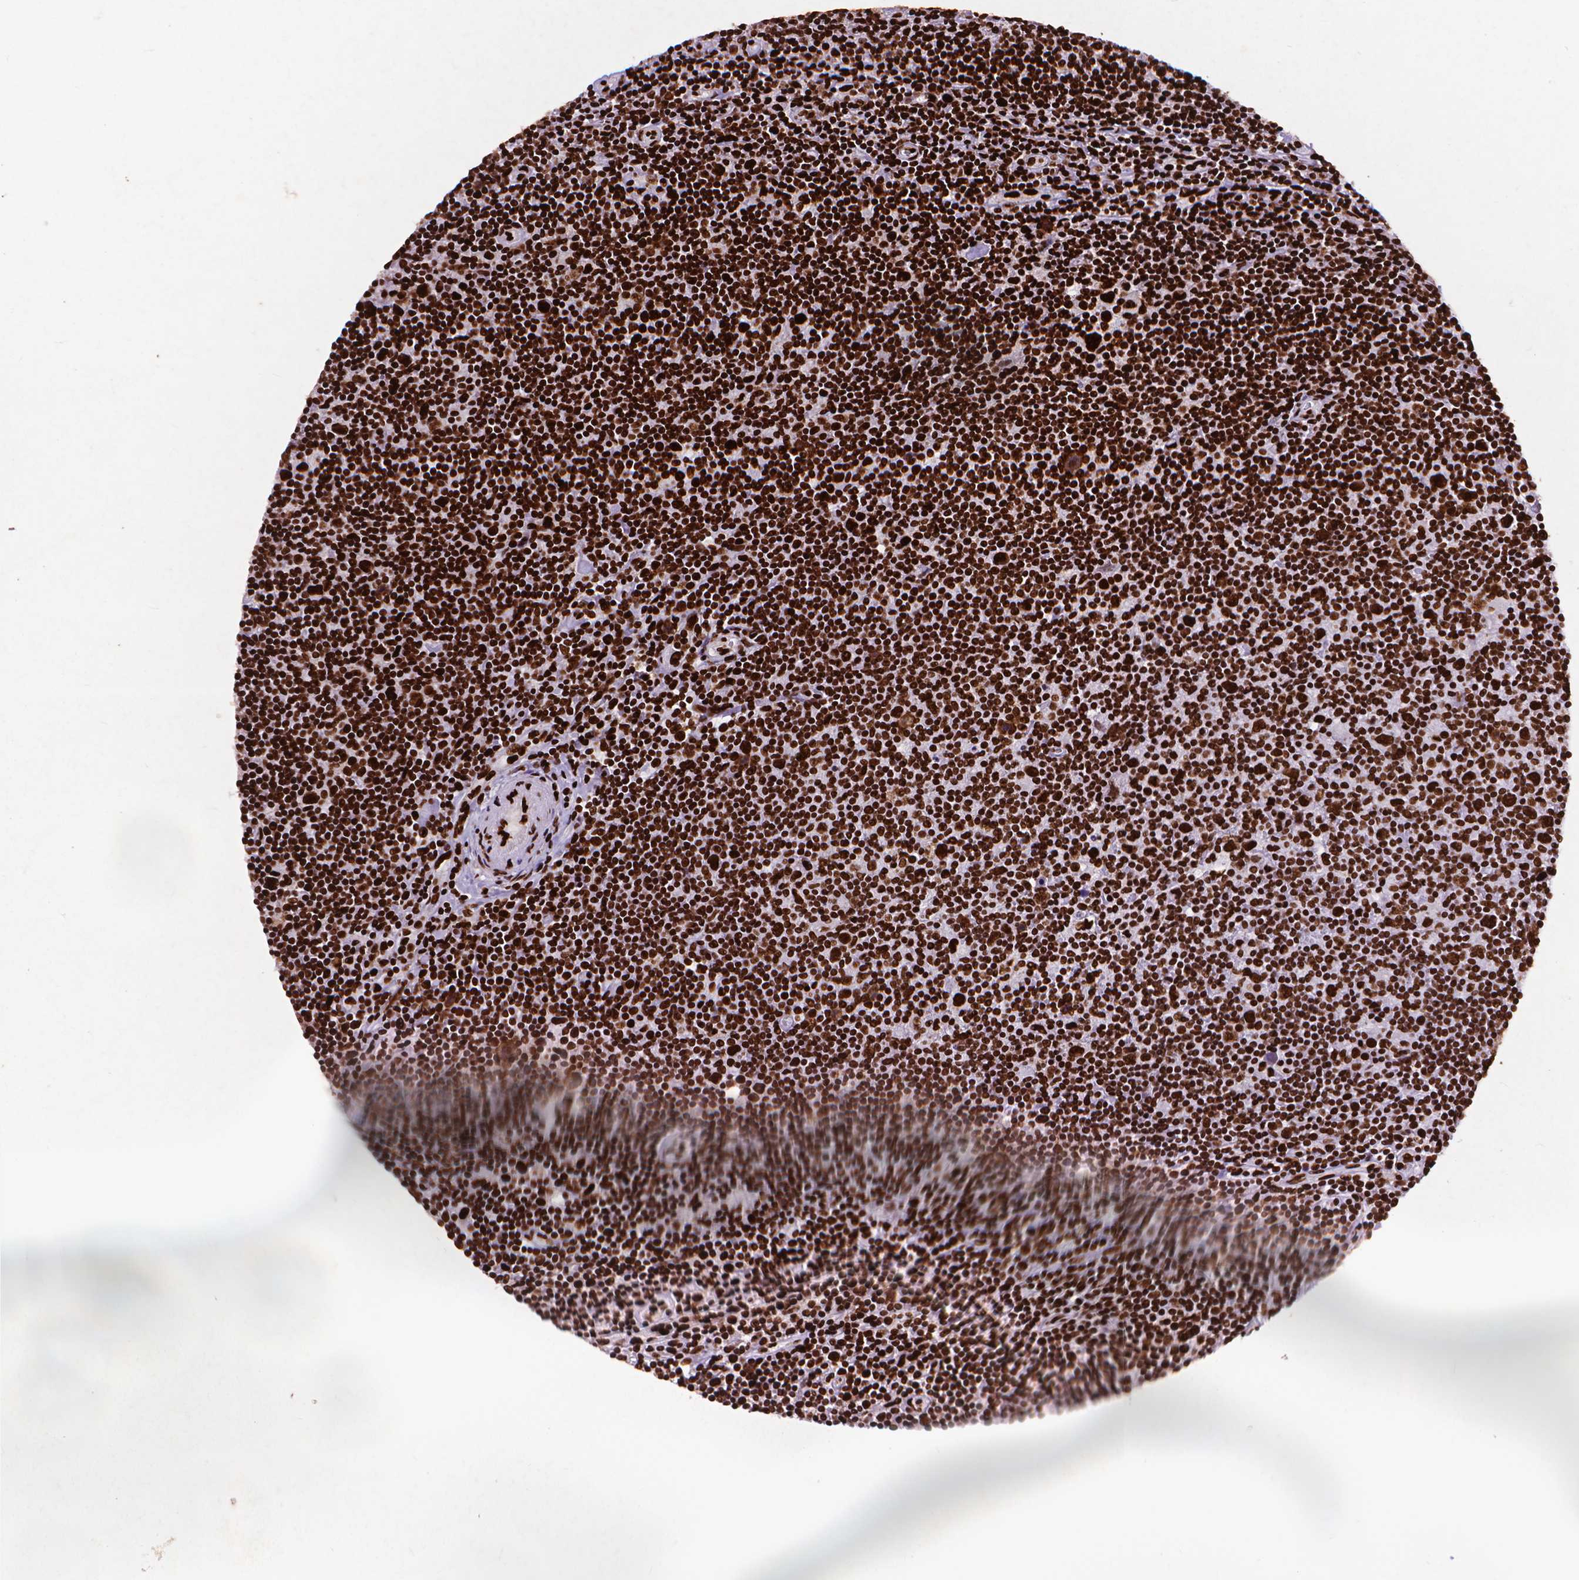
{"staining": {"intensity": "strong", "quantity": ">75%", "location": "nuclear"}, "tissue": "lymphoma", "cell_type": "Tumor cells", "image_type": "cancer", "snomed": [{"axis": "morphology", "description": "Hodgkin's disease, NOS"}, {"axis": "topography", "description": "Lymph node"}], "caption": "Tumor cells demonstrate strong nuclear expression in approximately >75% of cells in Hodgkin's disease.", "gene": "CITED2", "patient": {"sex": "male", "age": 40}}